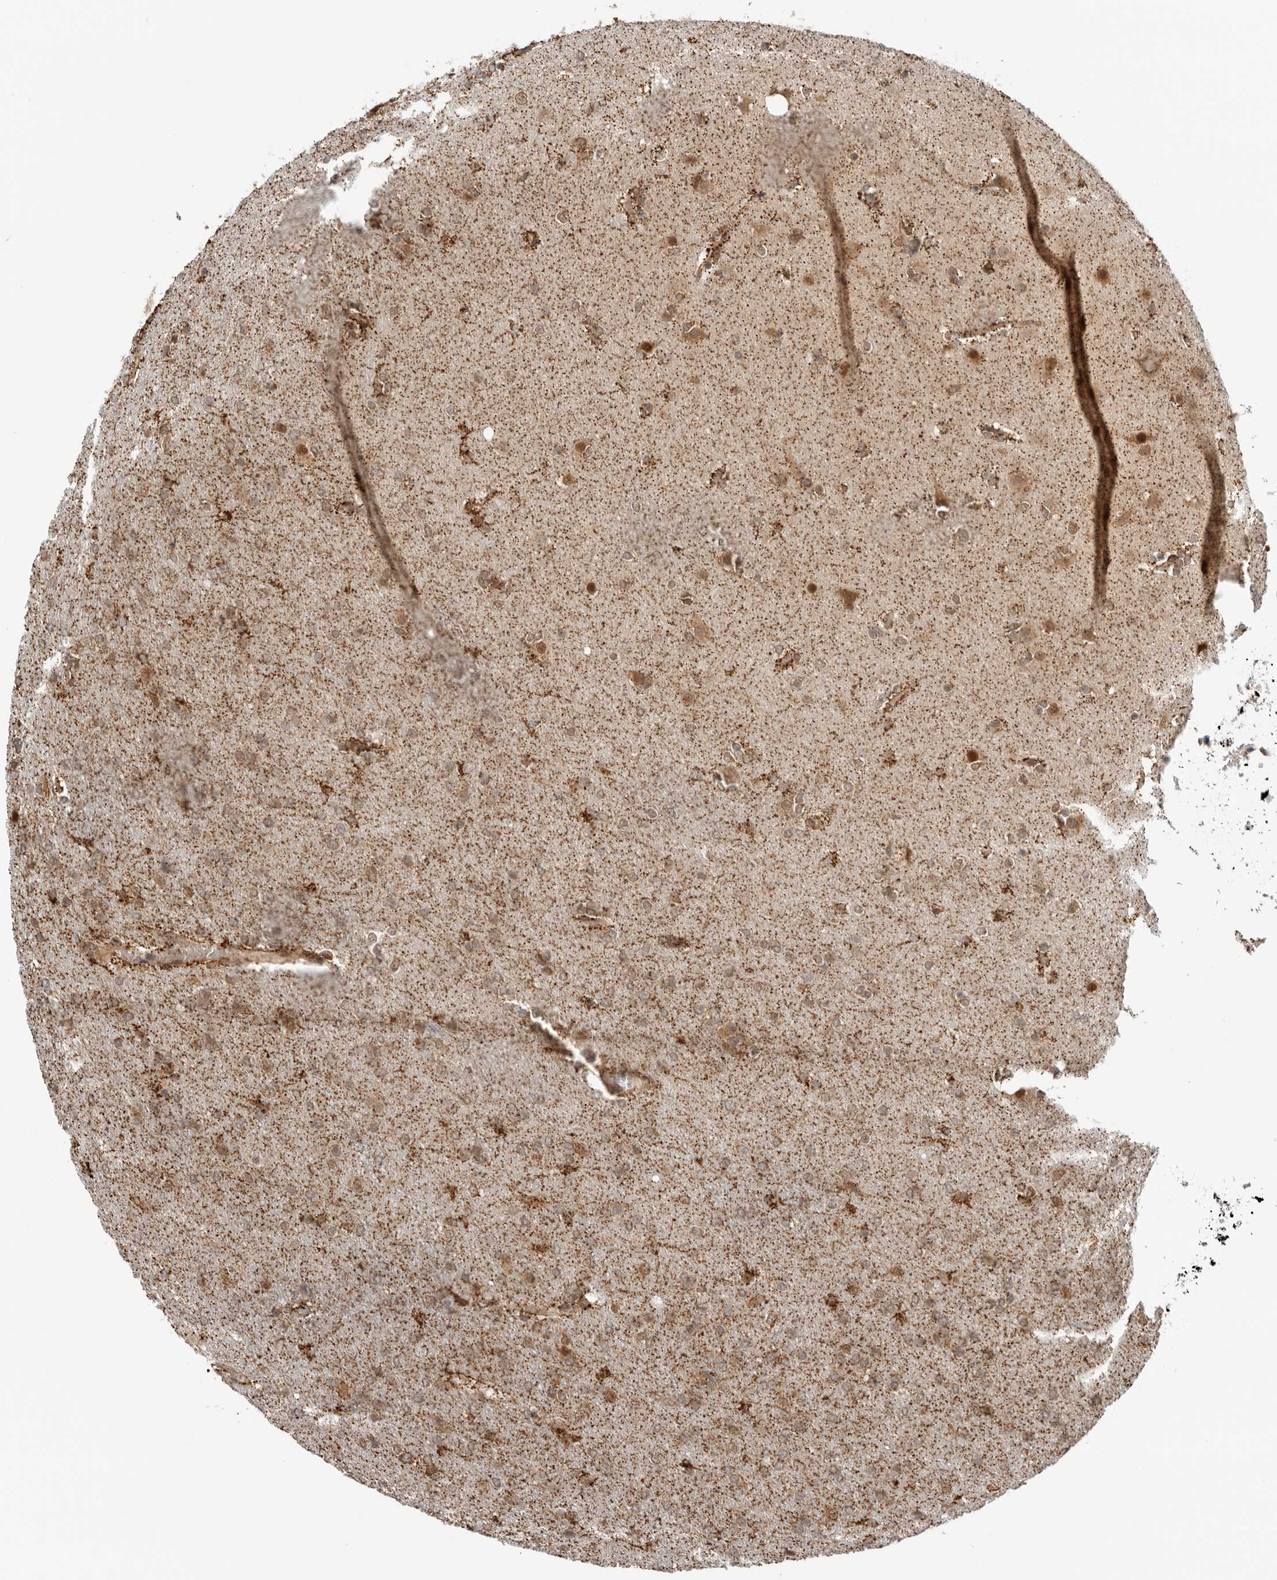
{"staining": {"intensity": "moderate", "quantity": "25%-75%", "location": "cytoplasmic/membranous,nuclear"}, "tissue": "glioma", "cell_type": "Tumor cells", "image_type": "cancer", "snomed": [{"axis": "morphology", "description": "Glioma, malignant, High grade"}, {"axis": "topography", "description": "Cerebral cortex"}], "caption": "Malignant glioma (high-grade) stained with immunohistochemistry displays moderate cytoplasmic/membranous and nuclear positivity in approximately 25%-75% of tumor cells.", "gene": "DCAF8", "patient": {"sex": "female", "age": 36}}